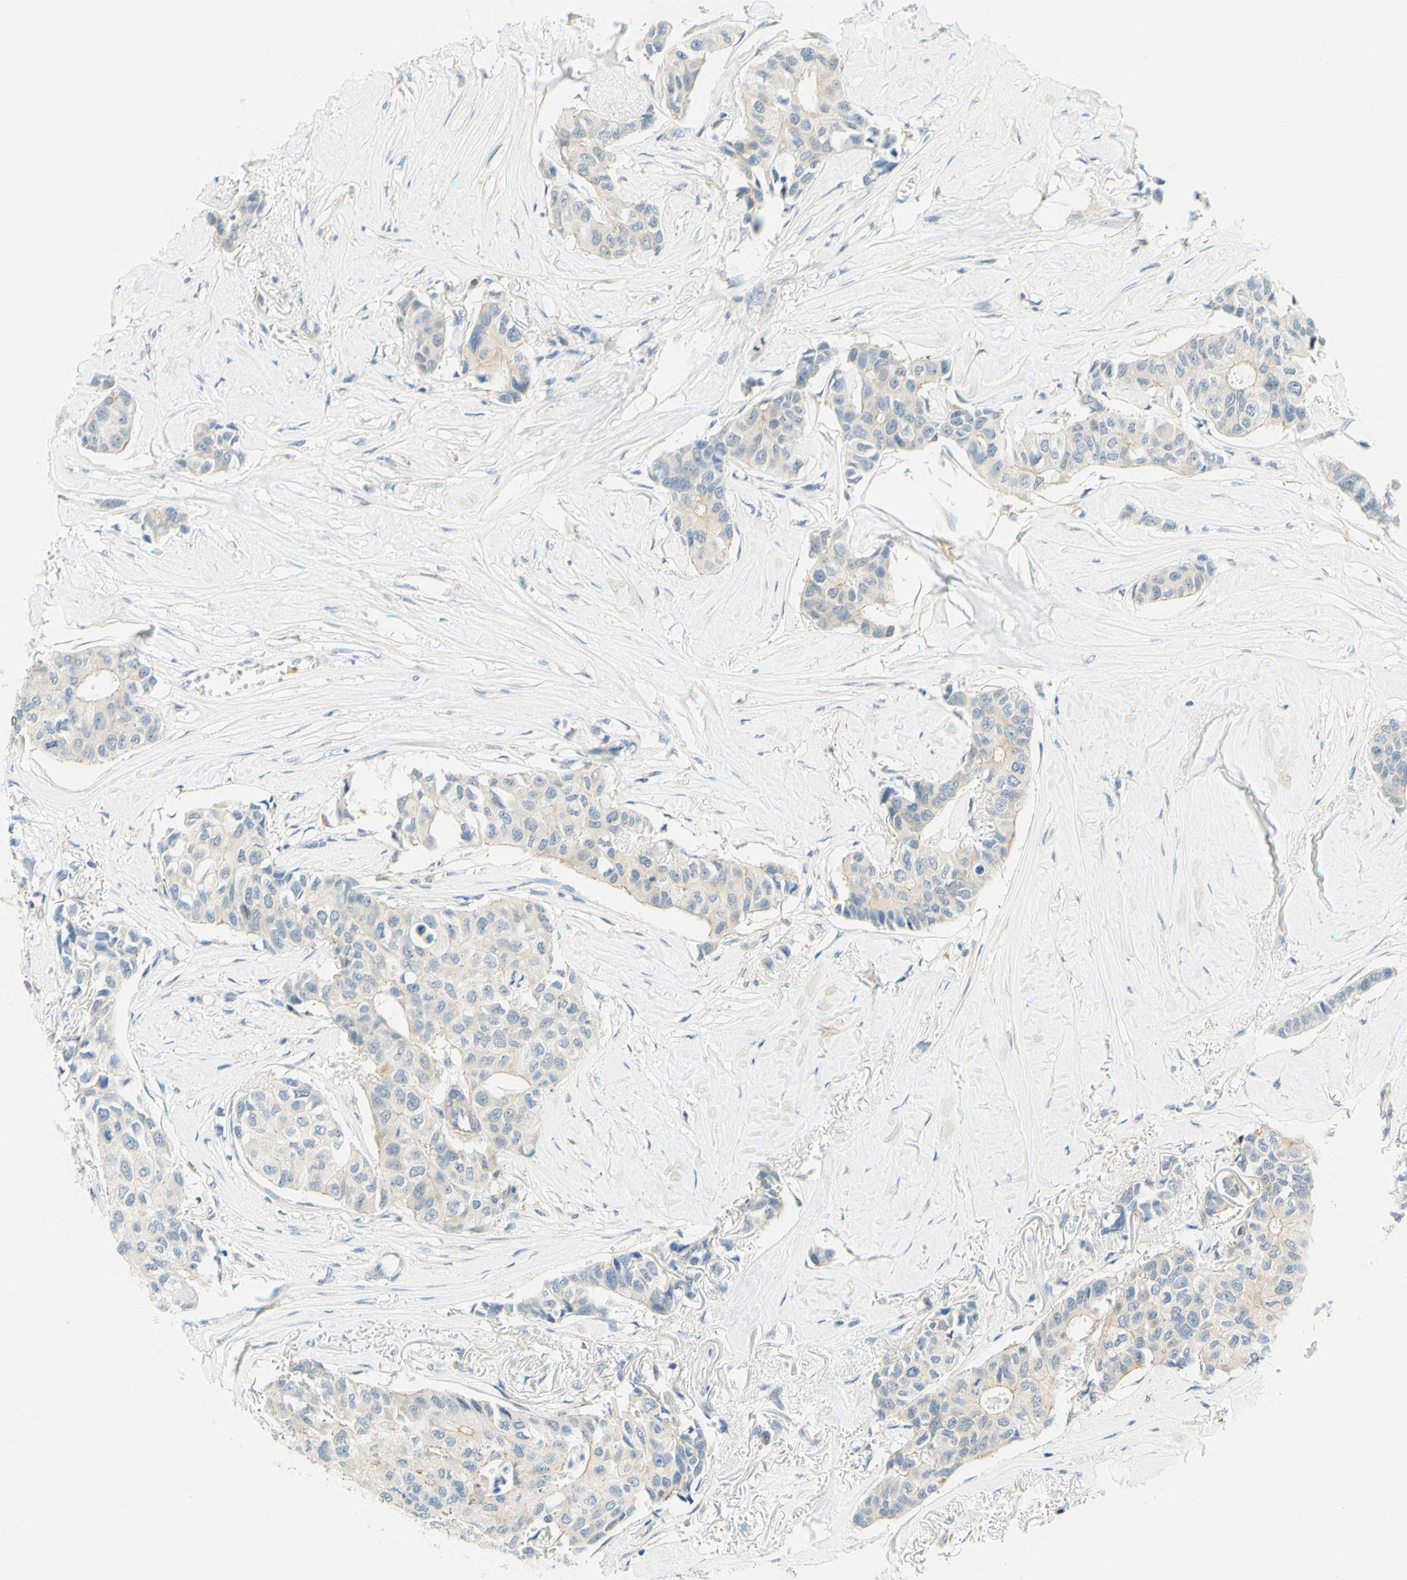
{"staining": {"intensity": "weak", "quantity": "<25%", "location": "cytoplasmic/membranous"}, "tissue": "breast cancer", "cell_type": "Tumor cells", "image_type": "cancer", "snomed": [{"axis": "morphology", "description": "Duct carcinoma"}, {"axis": "topography", "description": "Breast"}], "caption": "Breast infiltrating ductal carcinoma was stained to show a protein in brown. There is no significant expression in tumor cells.", "gene": "ENTREP2", "patient": {"sex": "female", "age": 80}}